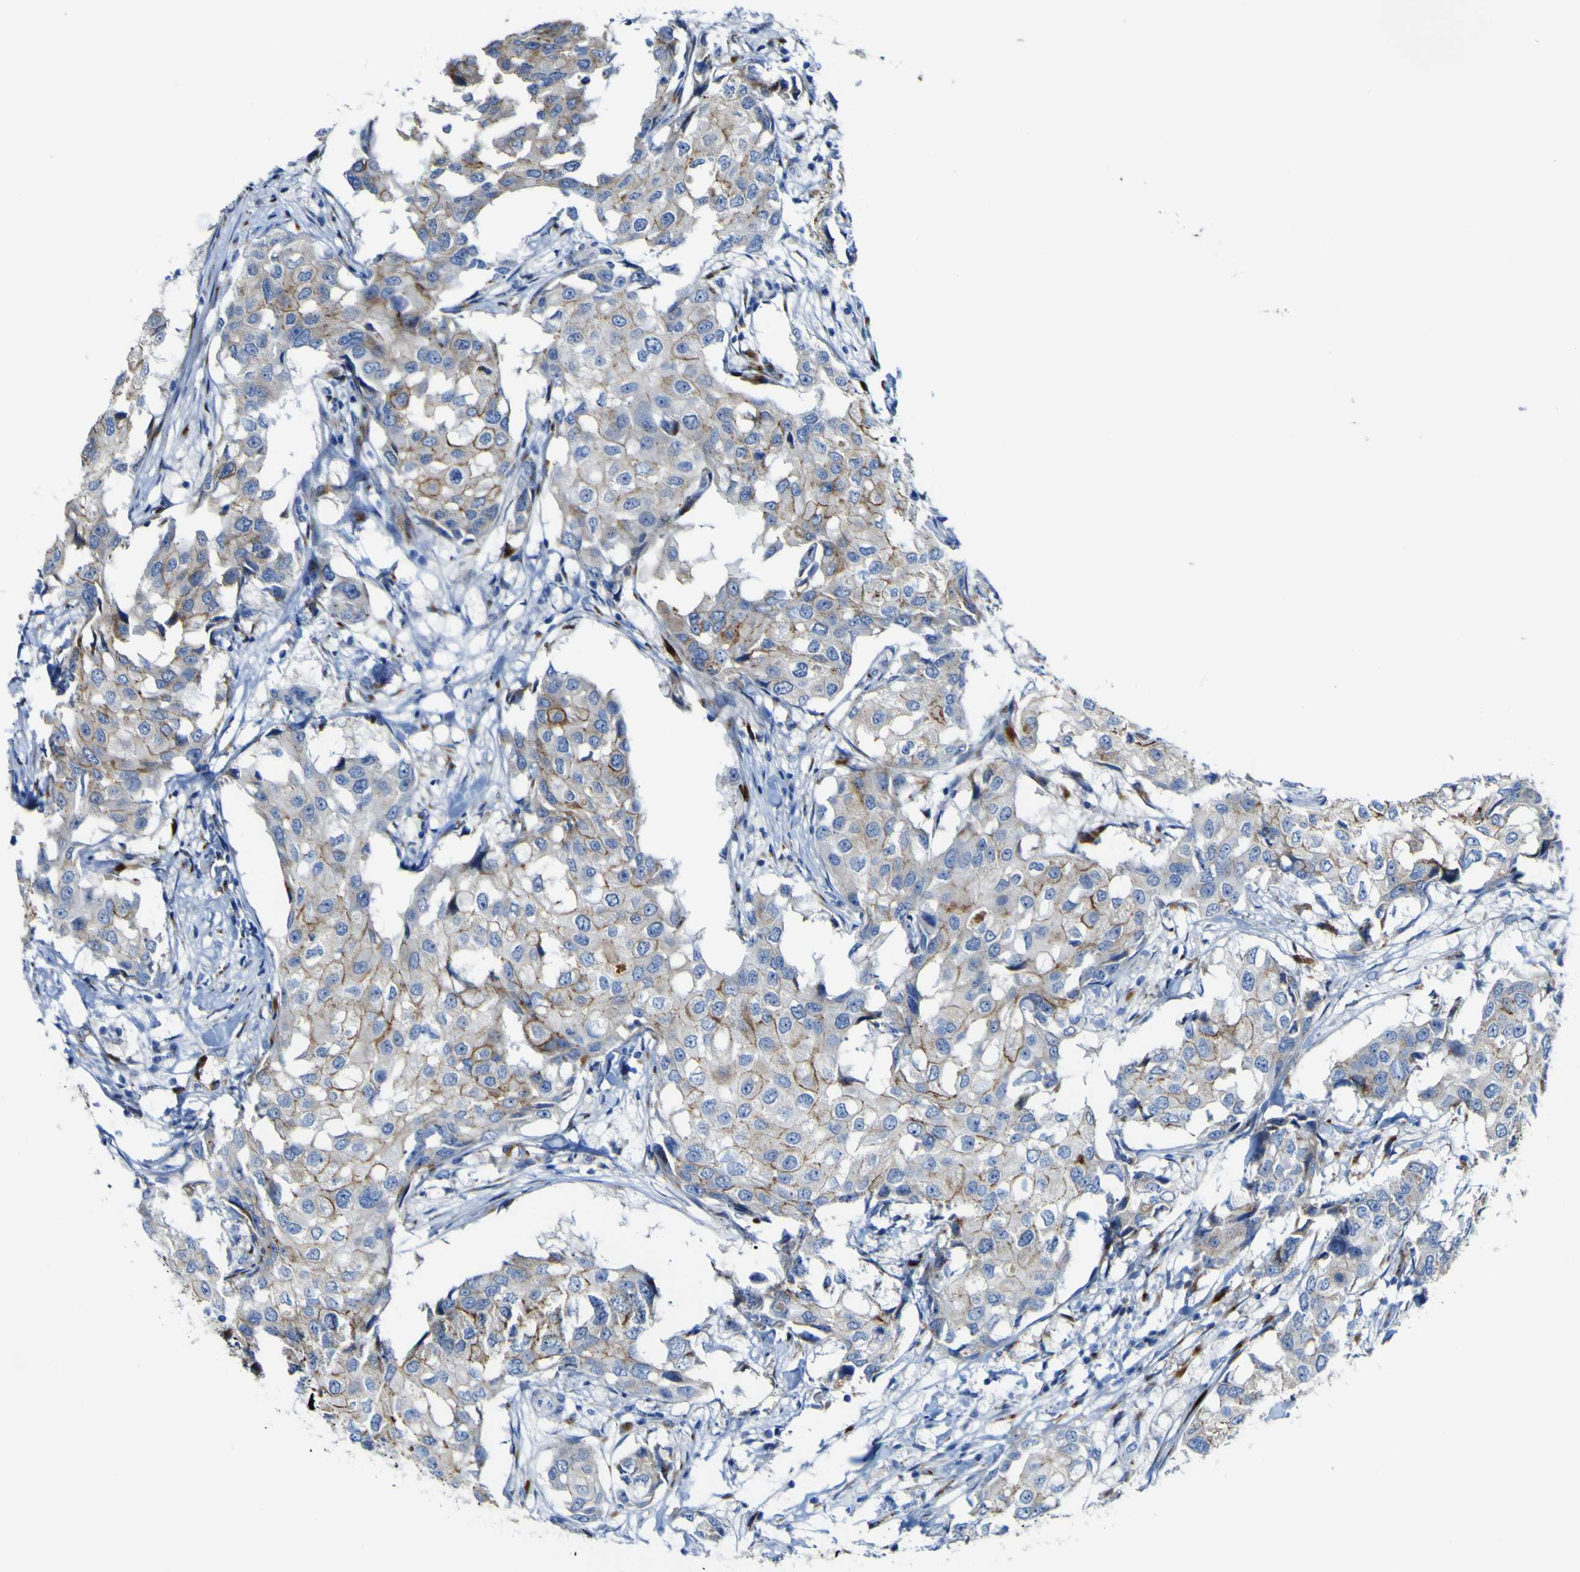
{"staining": {"intensity": "strong", "quantity": "<25%", "location": "cytoplasmic/membranous"}, "tissue": "breast cancer", "cell_type": "Tumor cells", "image_type": "cancer", "snomed": [{"axis": "morphology", "description": "Duct carcinoma"}, {"axis": "topography", "description": "Breast"}], "caption": "Protein analysis of breast invasive ductal carcinoma tissue demonstrates strong cytoplasmic/membranous staining in approximately <25% of tumor cells.", "gene": "PTPRF", "patient": {"sex": "female", "age": 27}}